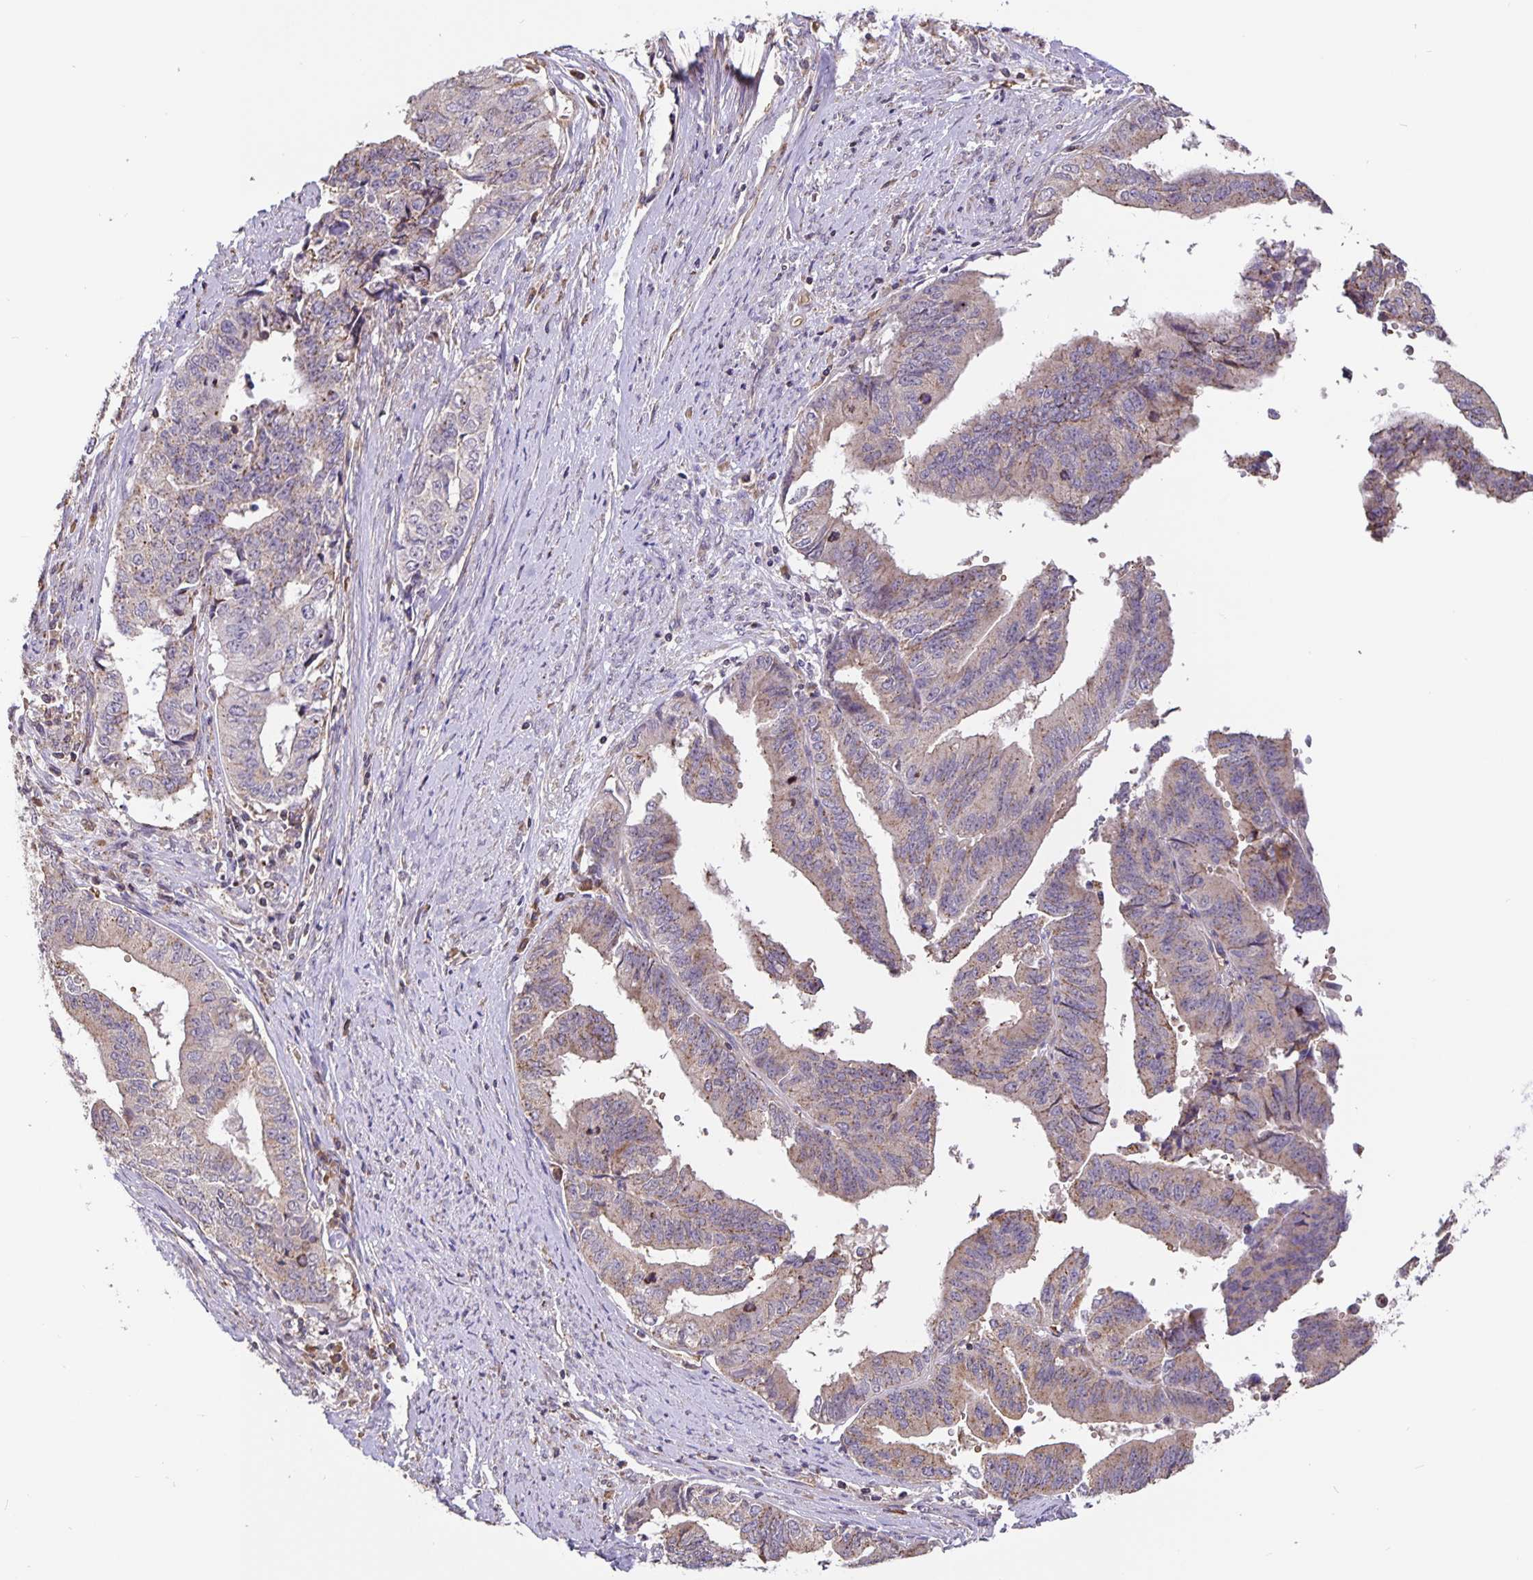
{"staining": {"intensity": "weak", "quantity": ">75%", "location": "cytoplasmic/membranous"}, "tissue": "endometrial cancer", "cell_type": "Tumor cells", "image_type": "cancer", "snomed": [{"axis": "morphology", "description": "Adenocarcinoma, NOS"}, {"axis": "topography", "description": "Endometrium"}], "caption": "This micrograph exhibits immunohistochemistry staining of endometrial adenocarcinoma, with low weak cytoplasmic/membranous staining in about >75% of tumor cells.", "gene": "TMEM71", "patient": {"sex": "female", "age": 65}}